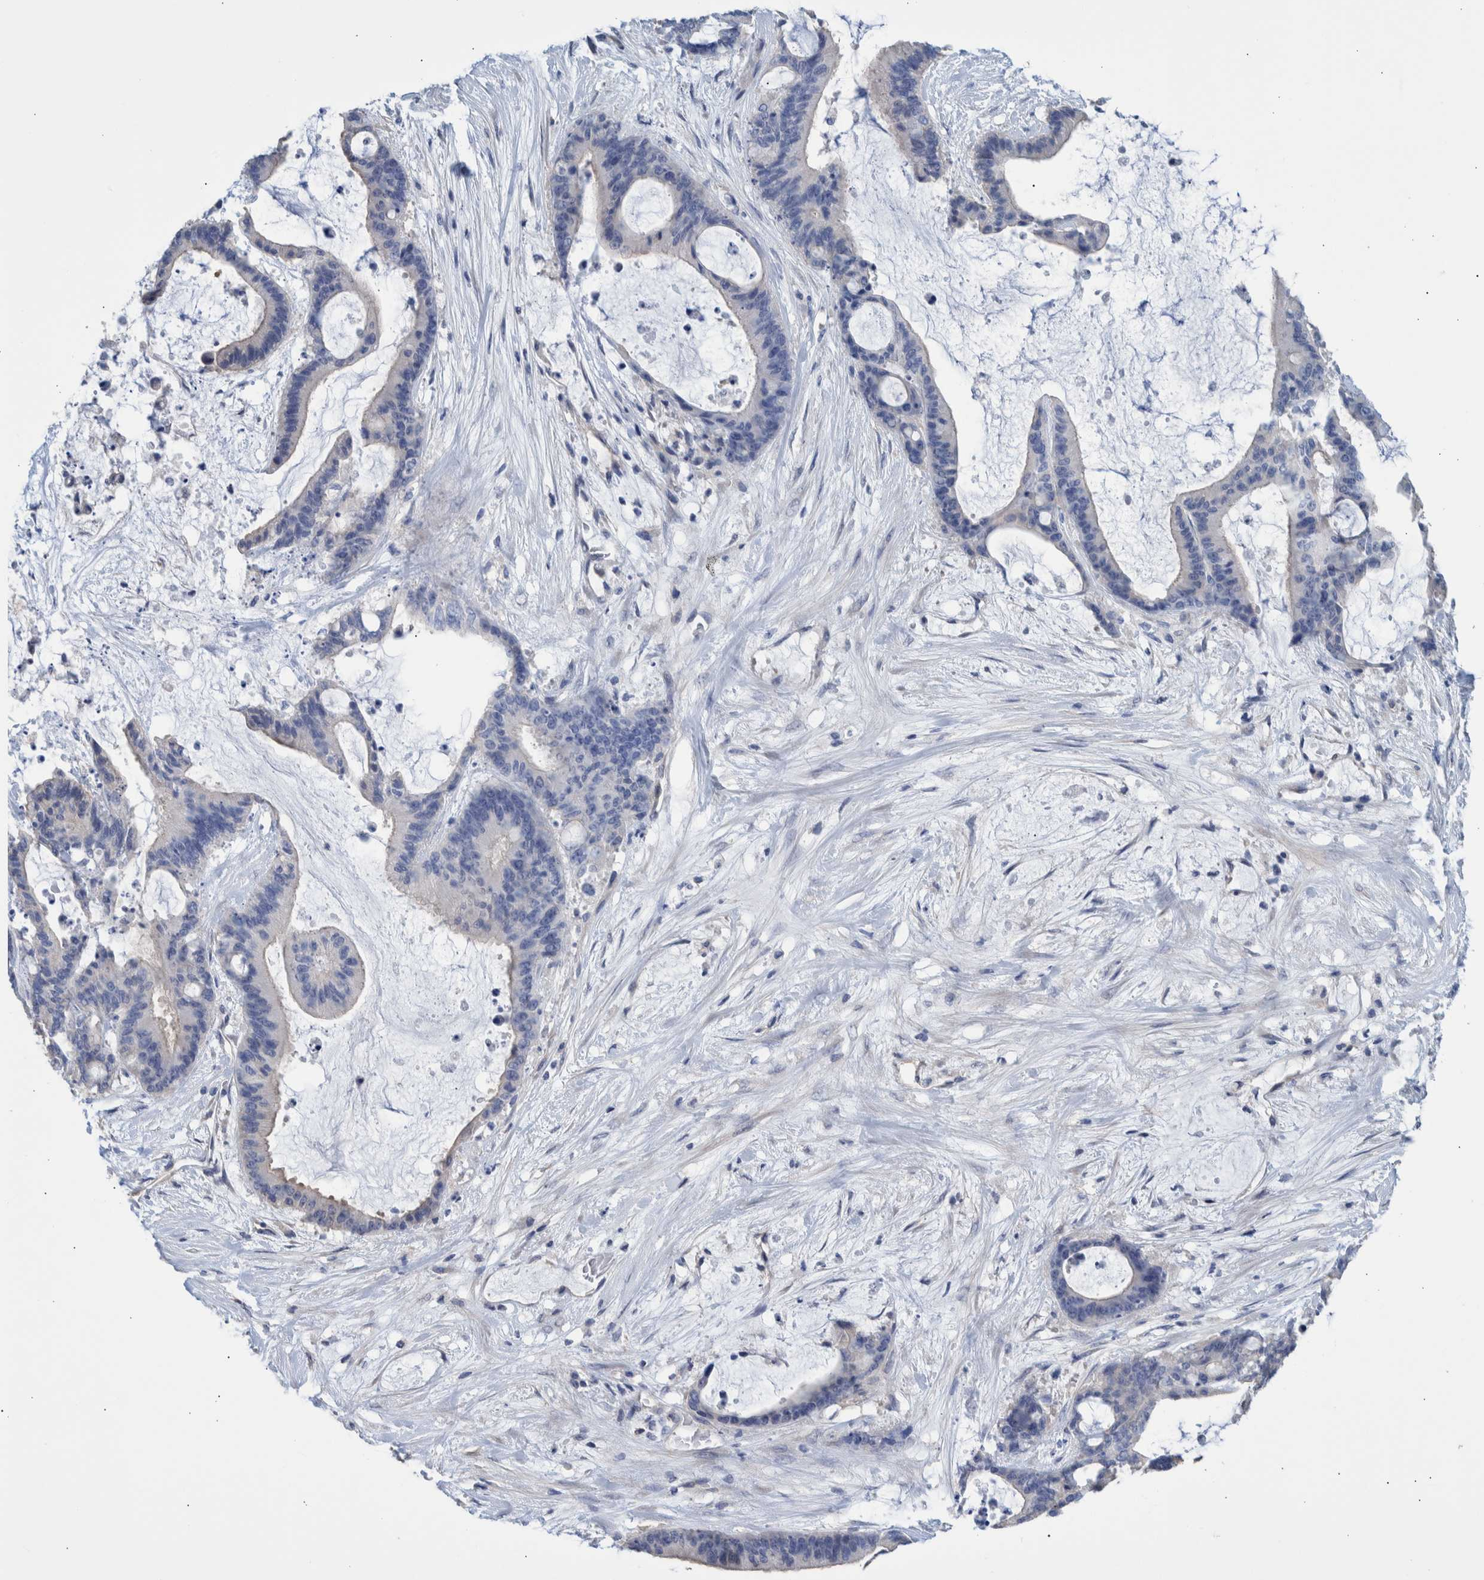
{"staining": {"intensity": "negative", "quantity": "none", "location": "none"}, "tissue": "liver cancer", "cell_type": "Tumor cells", "image_type": "cancer", "snomed": [{"axis": "morphology", "description": "Cholangiocarcinoma"}, {"axis": "topography", "description": "Liver"}], "caption": "There is no significant positivity in tumor cells of liver cholangiocarcinoma.", "gene": "PPP3CC", "patient": {"sex": "female", "age": 73}}